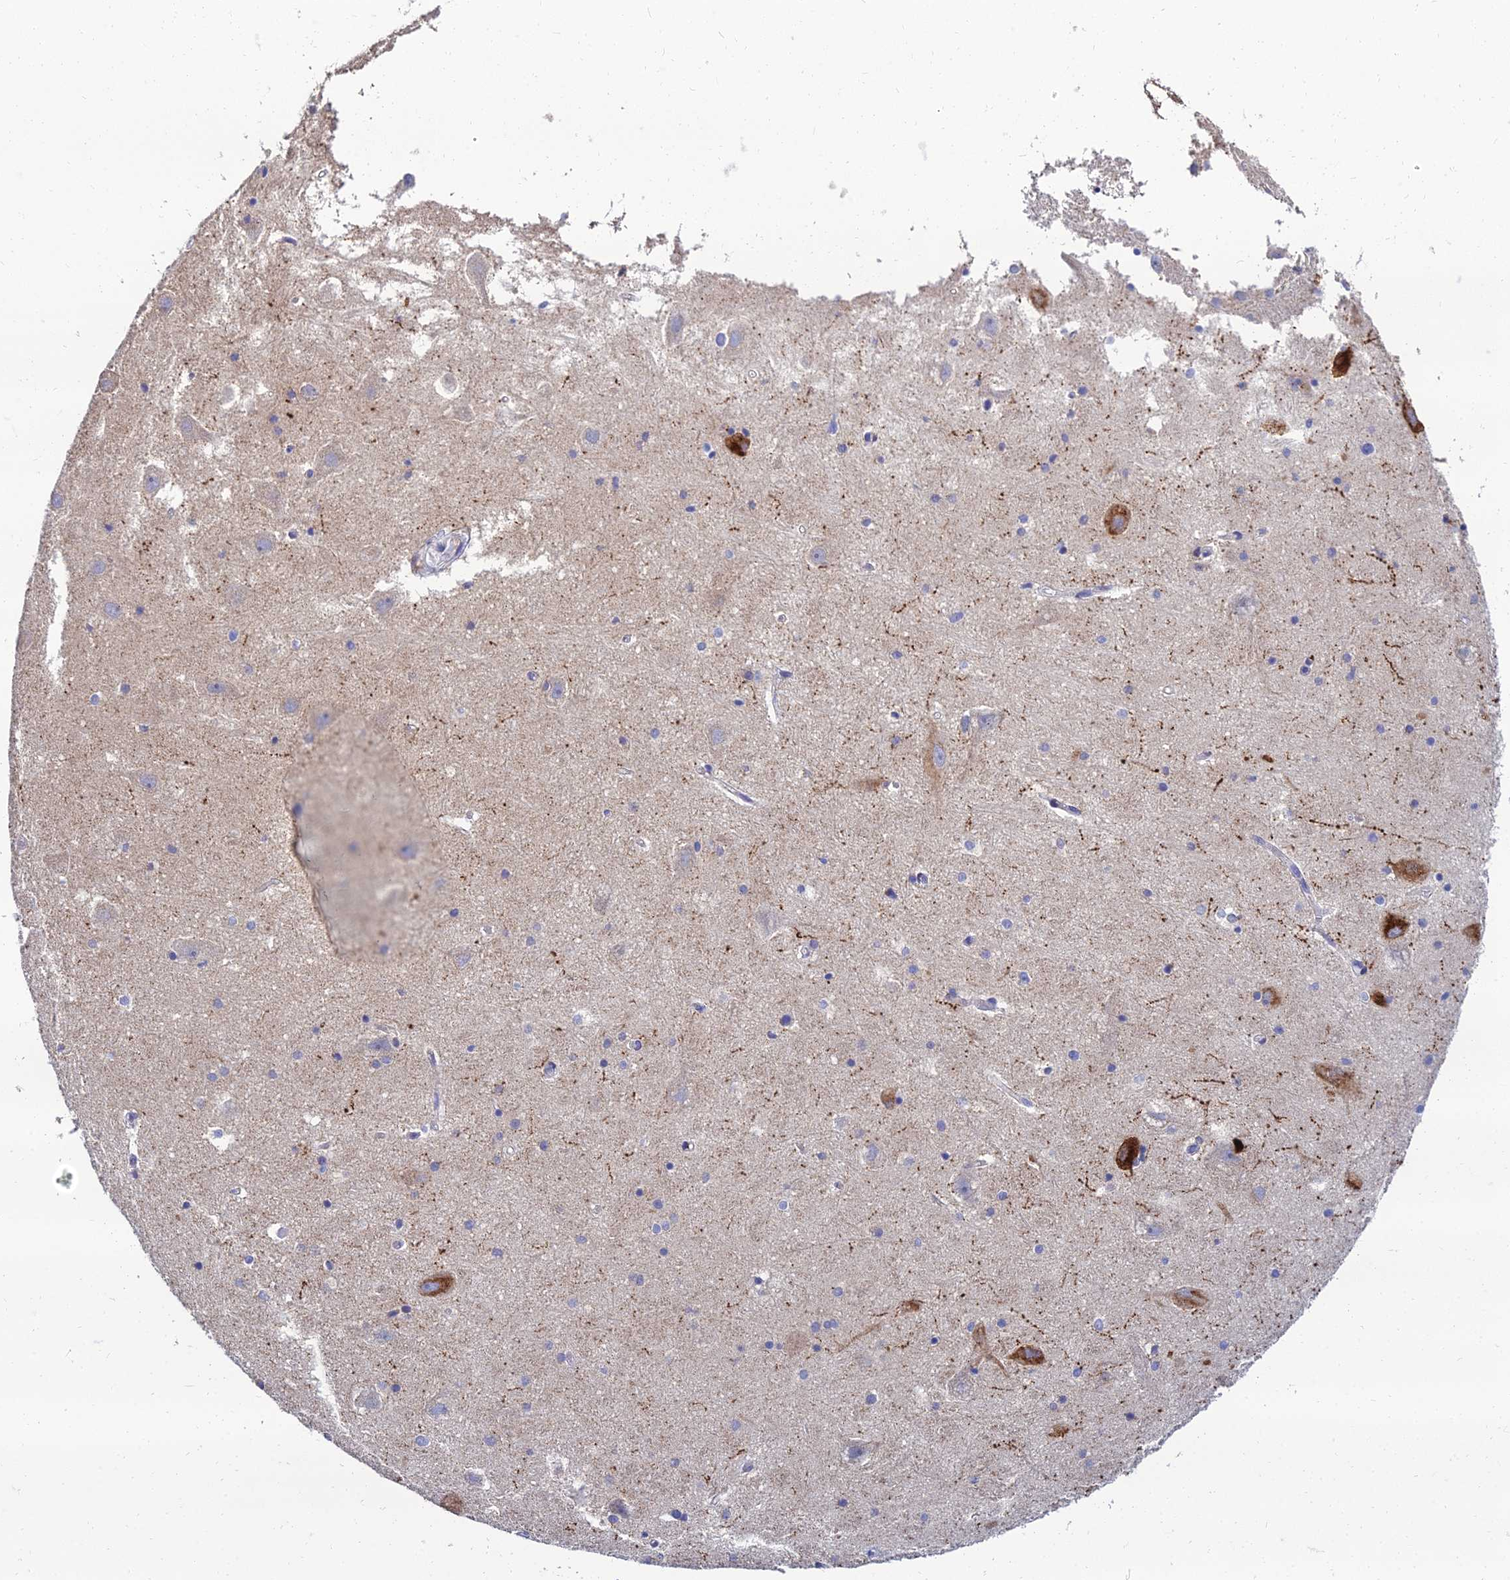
{"staining": {"intensity": "negative", "quantity": "none", "location": "none"}, "tissue": "hippocampus", "cell_type": "Glial cells", "image_type": "normal", "snomed": [{"axis": "morphology", "description": "Normal tissue, NOS"}, {"axis": "topography", "description": "Hippocampus"}], "caption": "Immunohistochemistry of normal hippocampus demonstrates no staining in glial cells.", "gene": "NPY", "patient": {"sex": "female", "age": 52}}